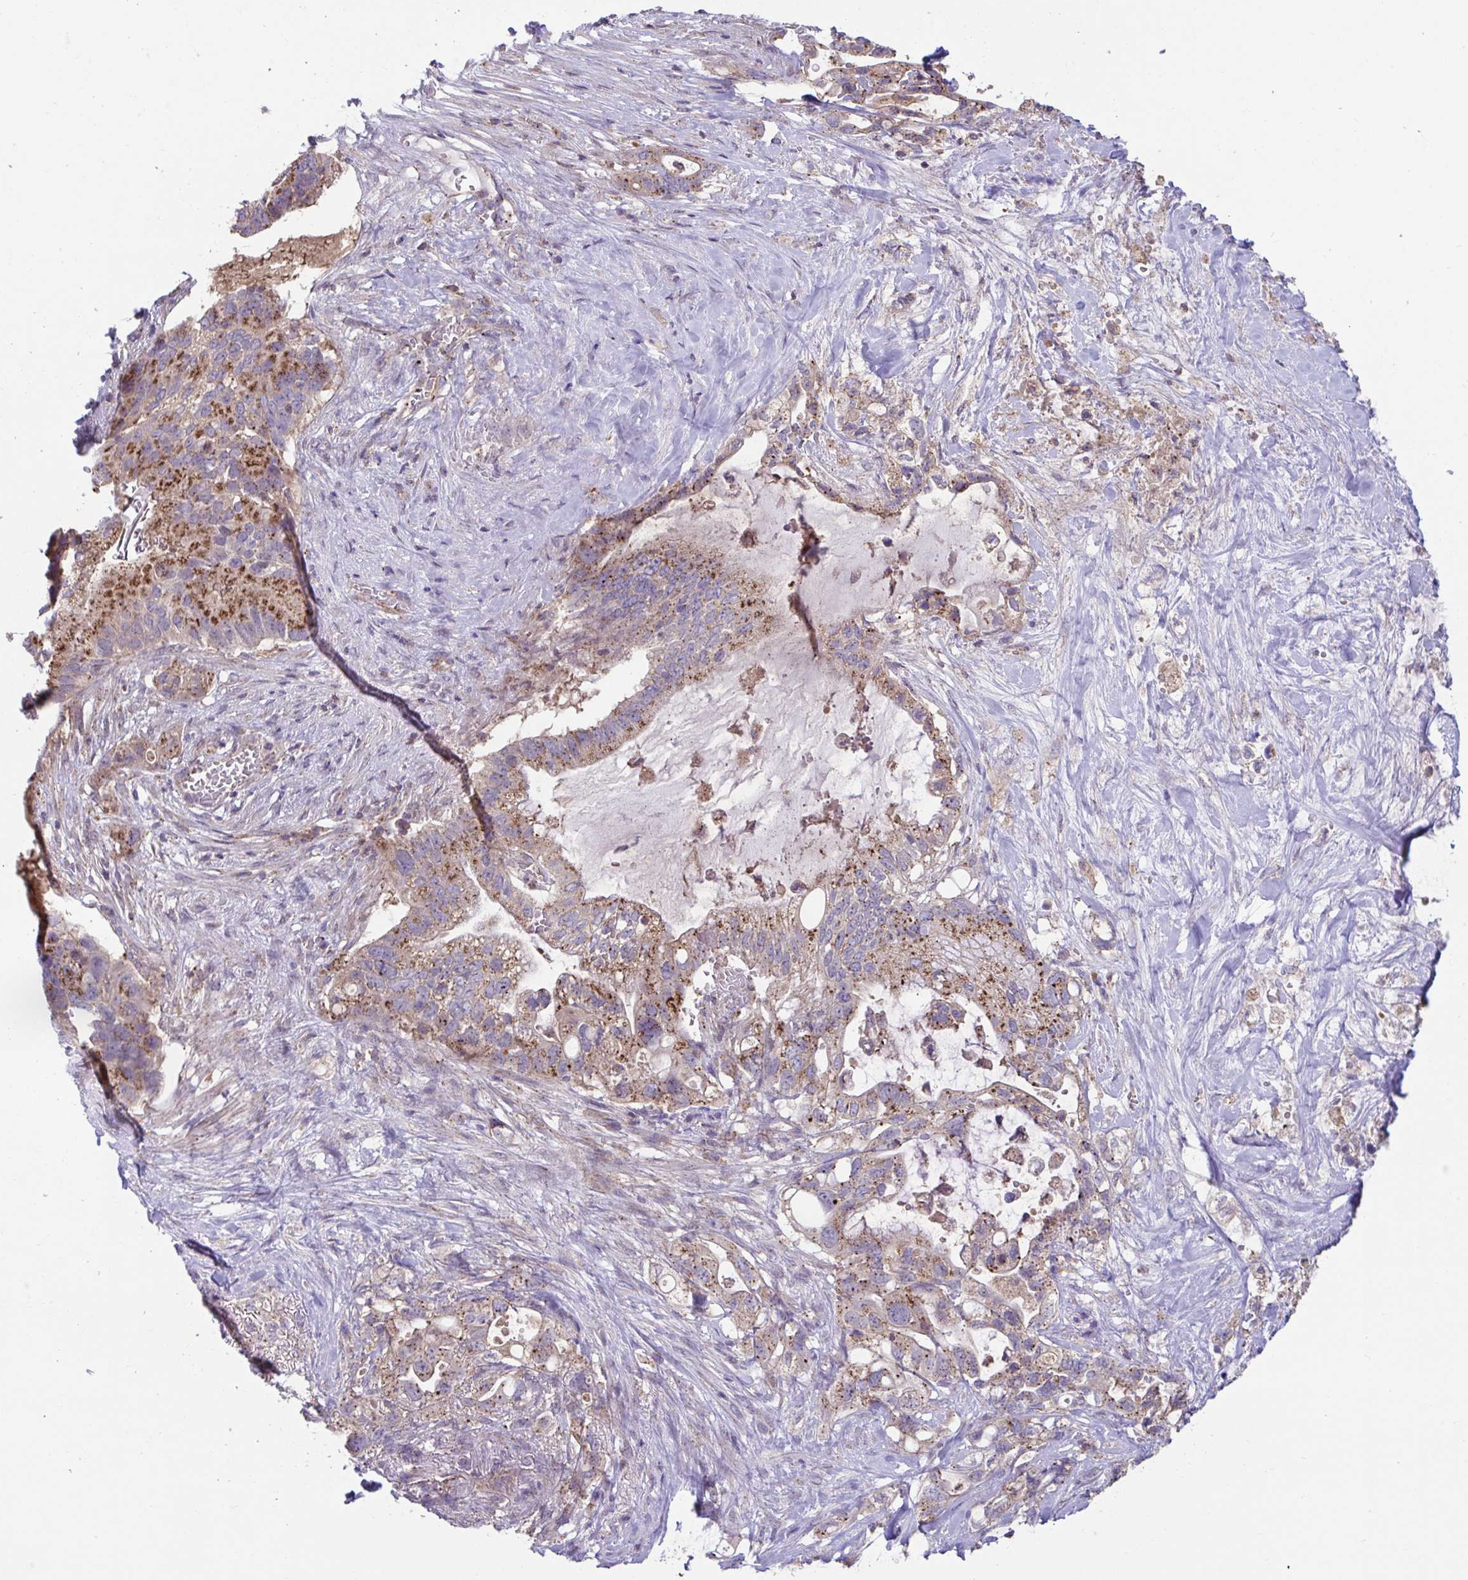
{"staining": {"intensity": "strong", "quantity": ">75%", "location": "cytoplasmic/membranous"}, "tissue": "pancreatic cancer", "cell_type": "Tumor cells", "image_type": "cancer", "snomed": [{"axis": "morphology", "description": "Adenocarcinoma, NOS"}, {"axis": "topography", "description": "Pancreas"}], "caption": "Immunohistochemistry histopathology image of pancreatic cancer (adenocarcinoma) stained for a protein (brown), which displays high levels of strong cytoplasmic/membranous positivity in approximately >75% of tumor cells.", "gene": "IST1", "patient": {"sex": "female", "age": 72}}